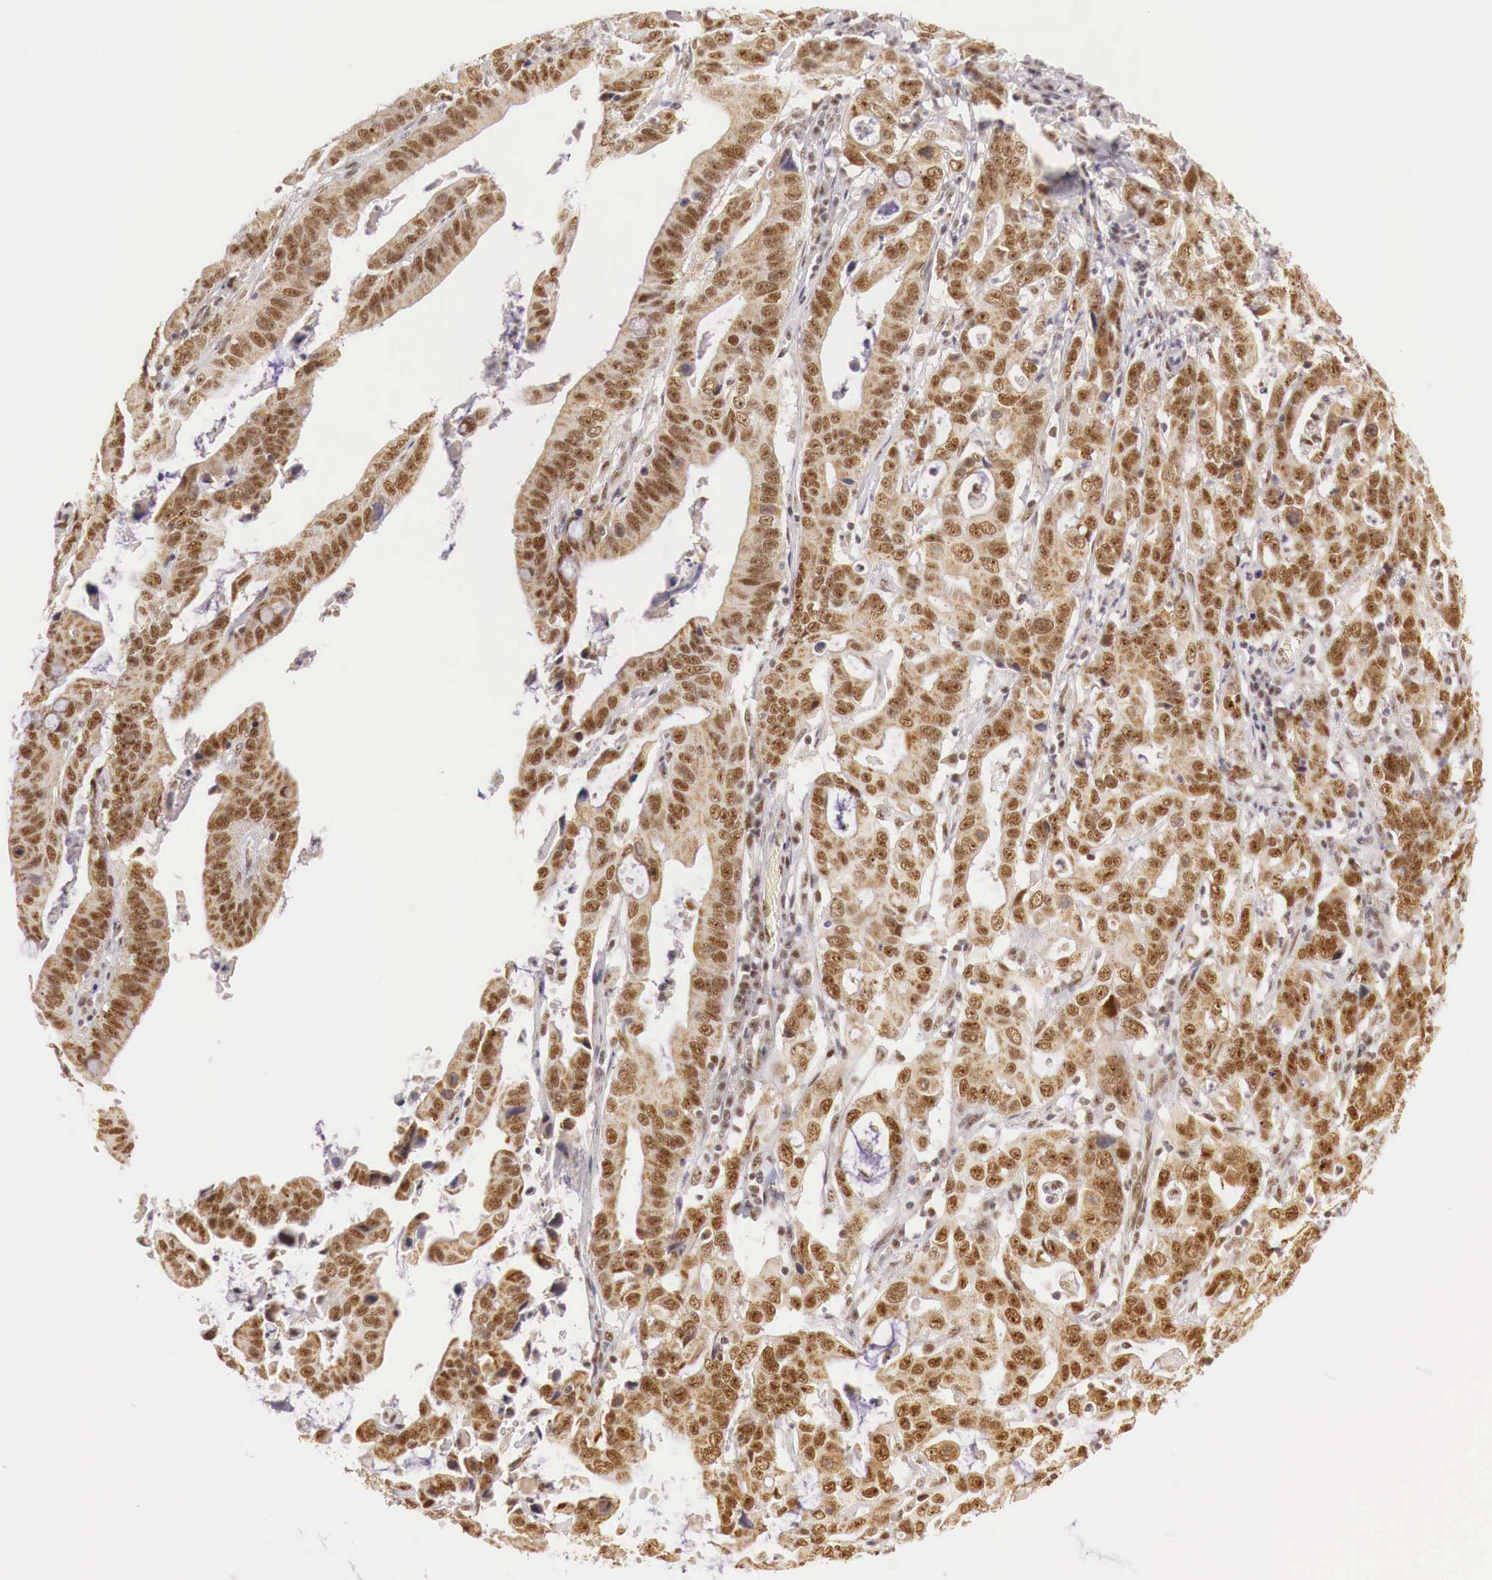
{"staining": {"intensity": "moderate", "quantity": ">75%", "location": "cytoplasmic/membranous,nuclear"}, "tissue": "stomach cancer", "cell_type": "Tumor cells", "image_type": "cancer", "snomed": [{"axis": "morphology", "description": "Adenocarcinoma, NOS"}, {"axis": "topography", "description": "Stomach, upper"}], "caption": "A brown stain highlights moderate cytoplasmic/membranous and nuclear expression of a protein in human stomach adenocarcinoma tumor cells.", "gene": "GPKOW", "patient": {"sex": "male", "age": 63}}